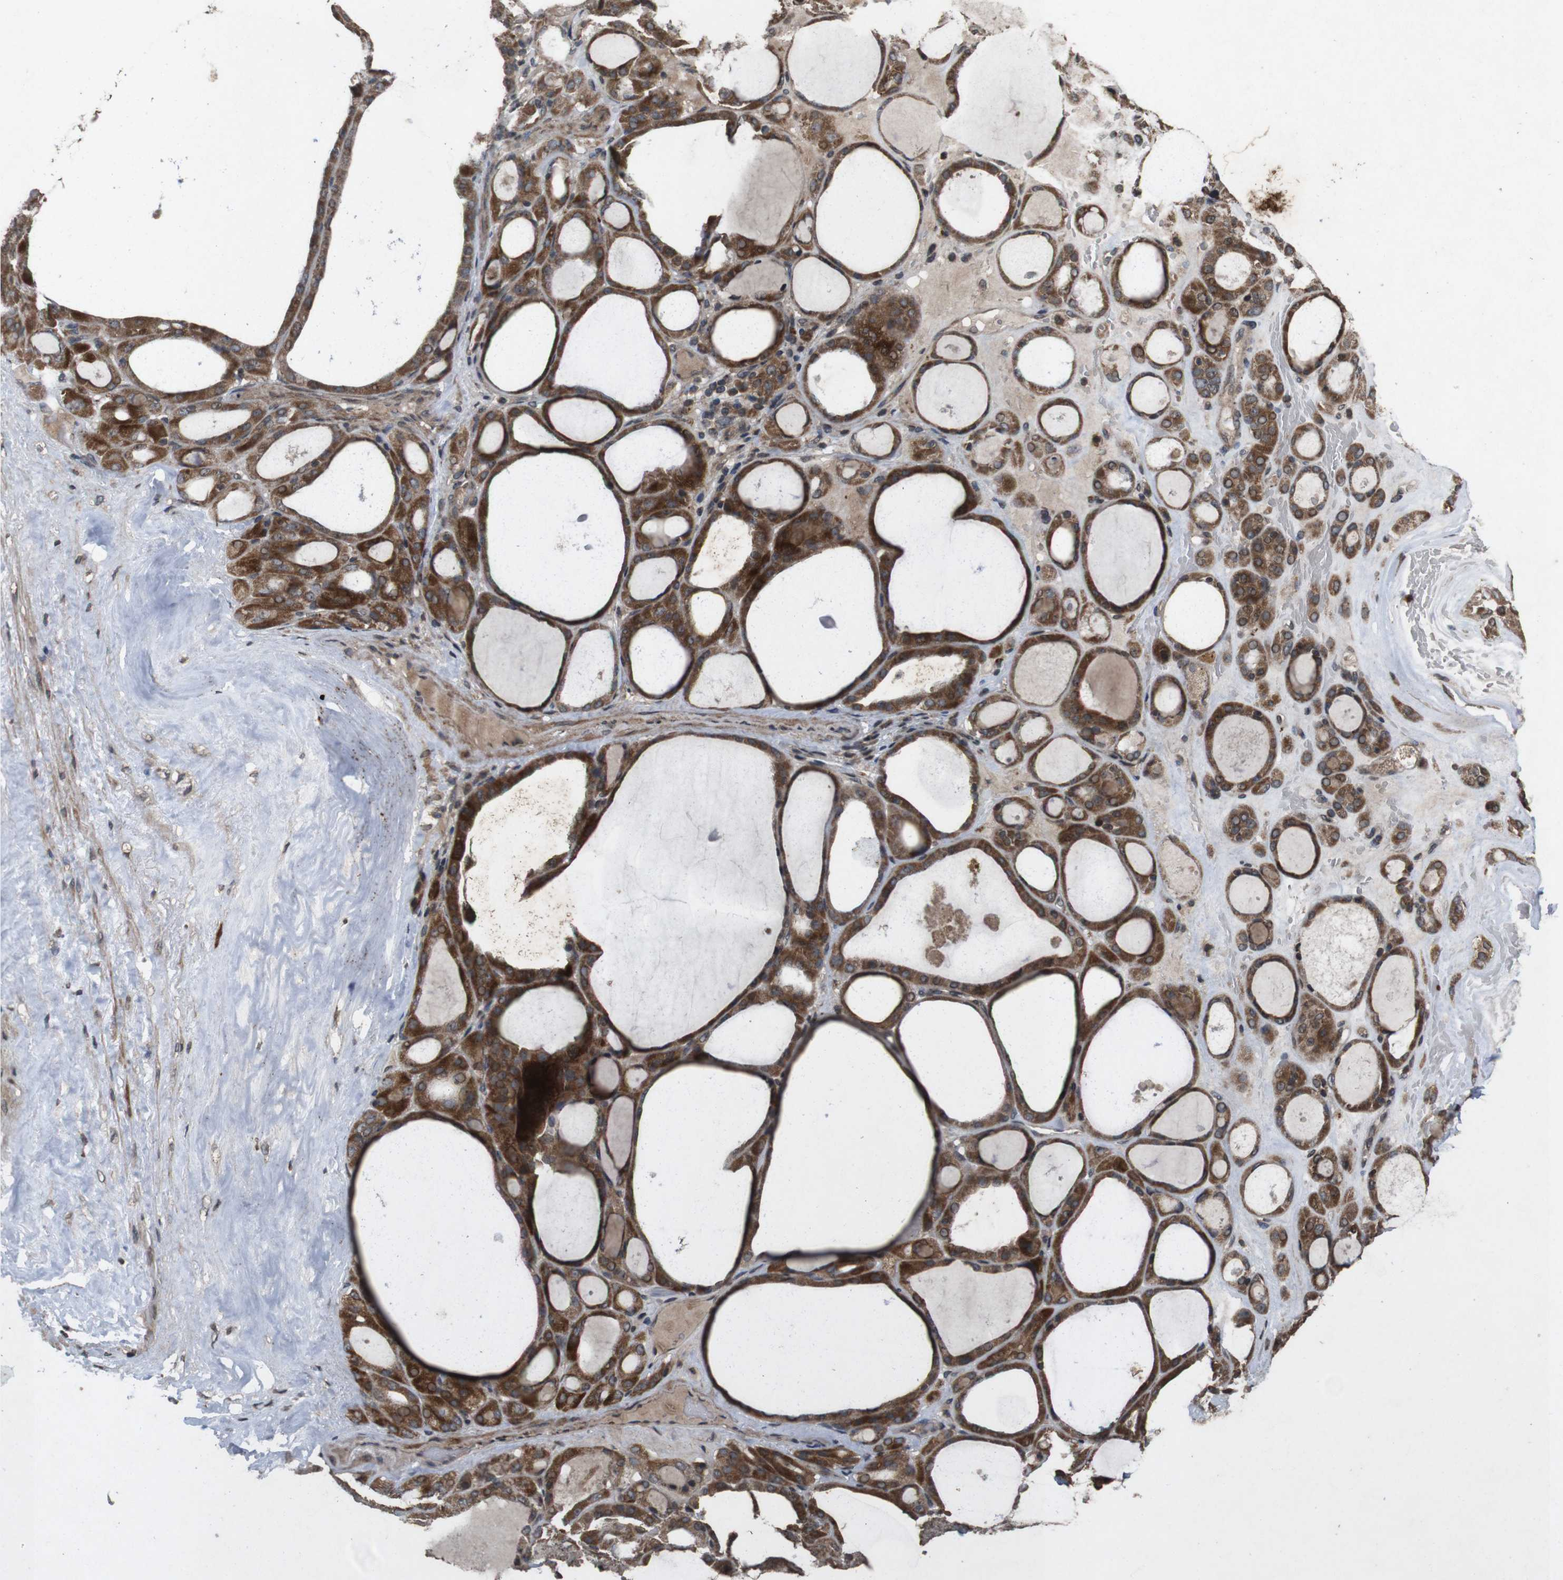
{"staining": {"intensity": "moderate", "quantity": ">75%", "location": "cytoplasmic/membranous"}, "tissue": "thyroid gland", "cell_type": "Glandular cells", "image_type": "normal", "snomed": [{"axis": "morphology", "description": "Normal tissue, NOS"}, {"axis": "morphology", "description": "Carcinoma, NOS"}, {"axis": "topography", "description": "Thyroid gland"}], "caption": "Moderate cytoplasmic/membranous protein staining is identified in about >75% of glandular cells in thyroid gland. (DAB = brown stain, brightfield microscopy at high magnification).", "gene": "SORL1", "patient": {"sex": "female", "age": 86}}